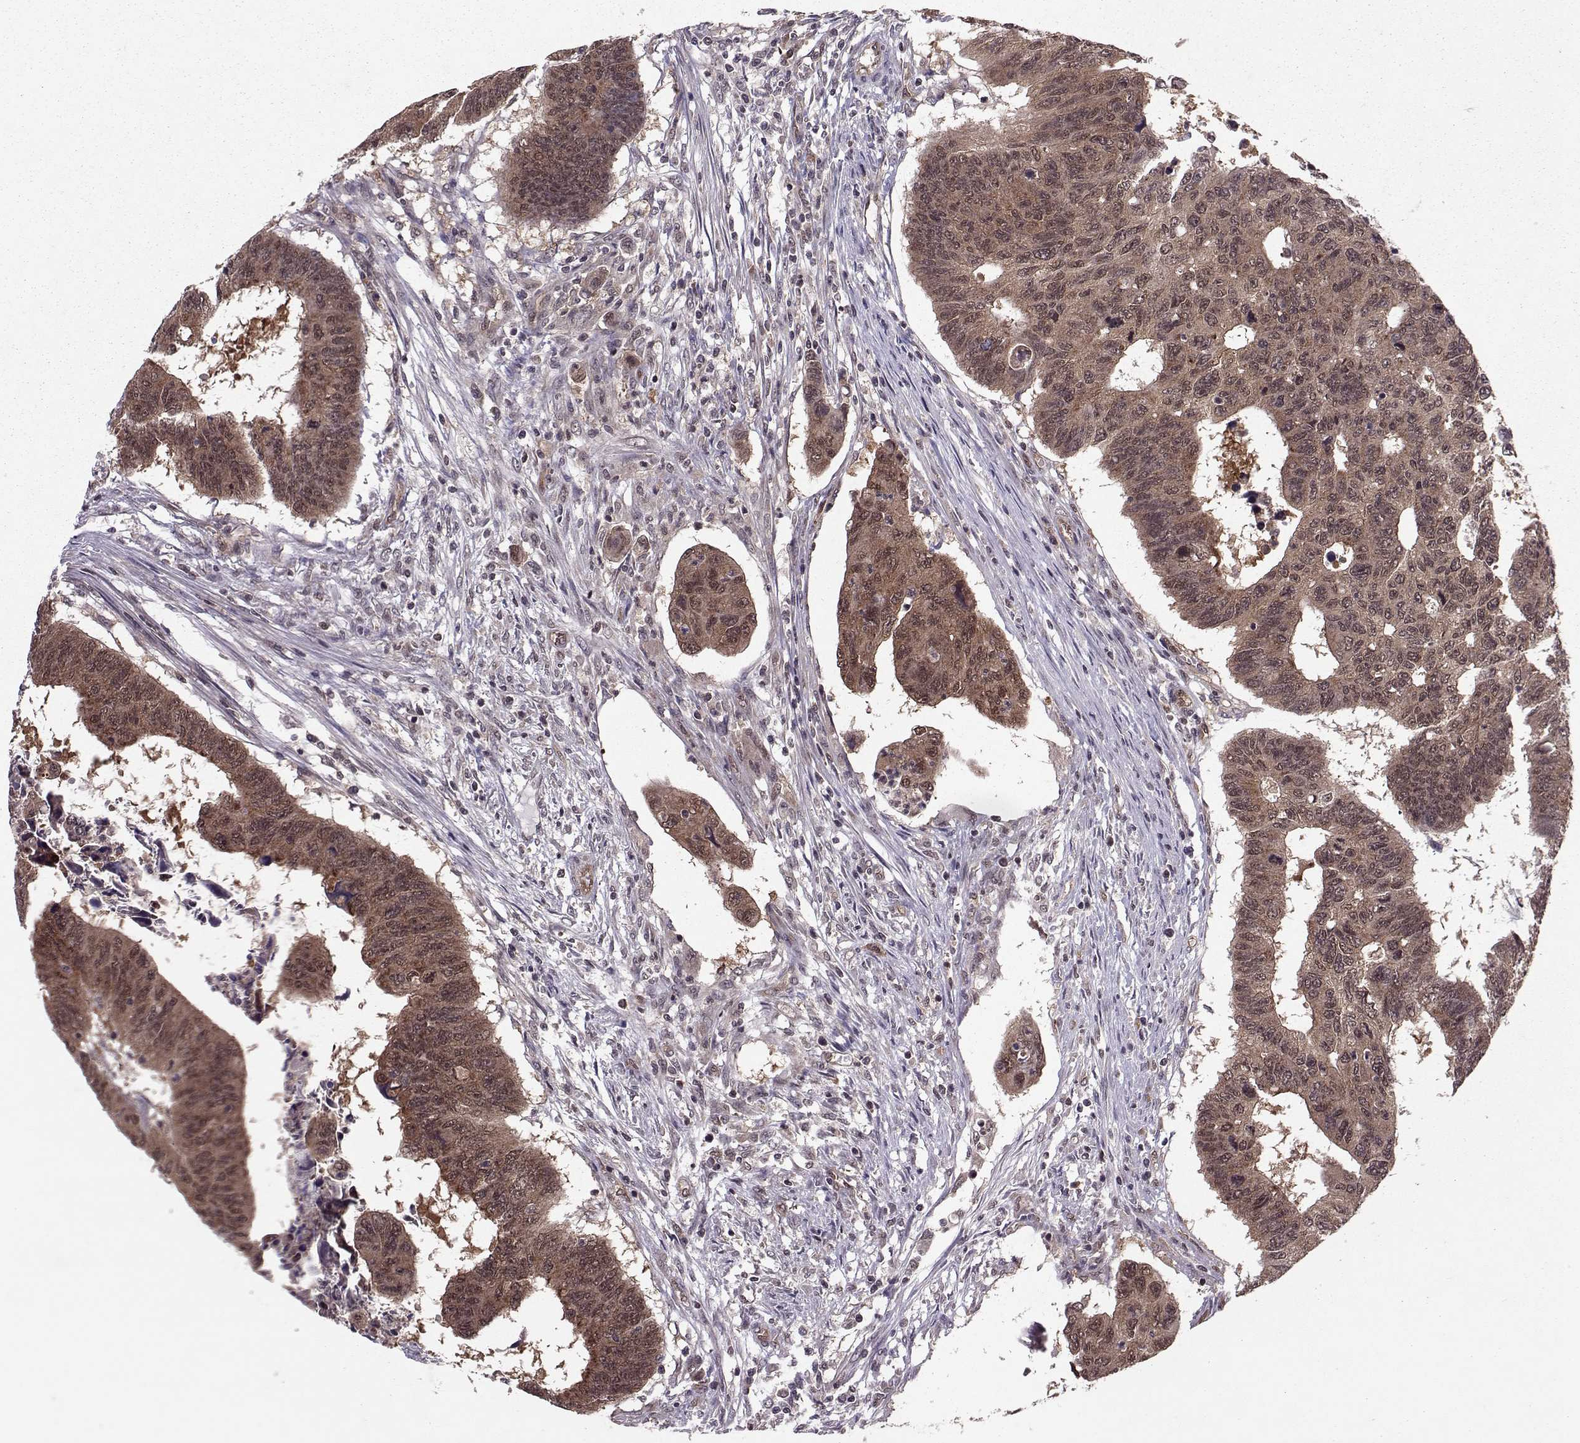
{"staining": {"intensity": "moderate", "quantity": "25%-75%", "location": "cytoplasmic/membranous"}, "tissue": "colorectal cancer", "cell_type": "Tumor cells", "image_type": "cancer", "snomed": [{"axis": "morphology", "description": "Adenocarcinoma, NOS"}, {"axis": "topography", "description": "Rectum"}], "caption": "This histopathology image shows immunohistochemistry (IHC) staining of human colorectal adenocarcinoma, with medium moderate cytoplasmic/membranous expression in about 25%-75% of tumor cells.", "gene": "PPP2R2A", "patient": {"sex": "female", "age": 85}}